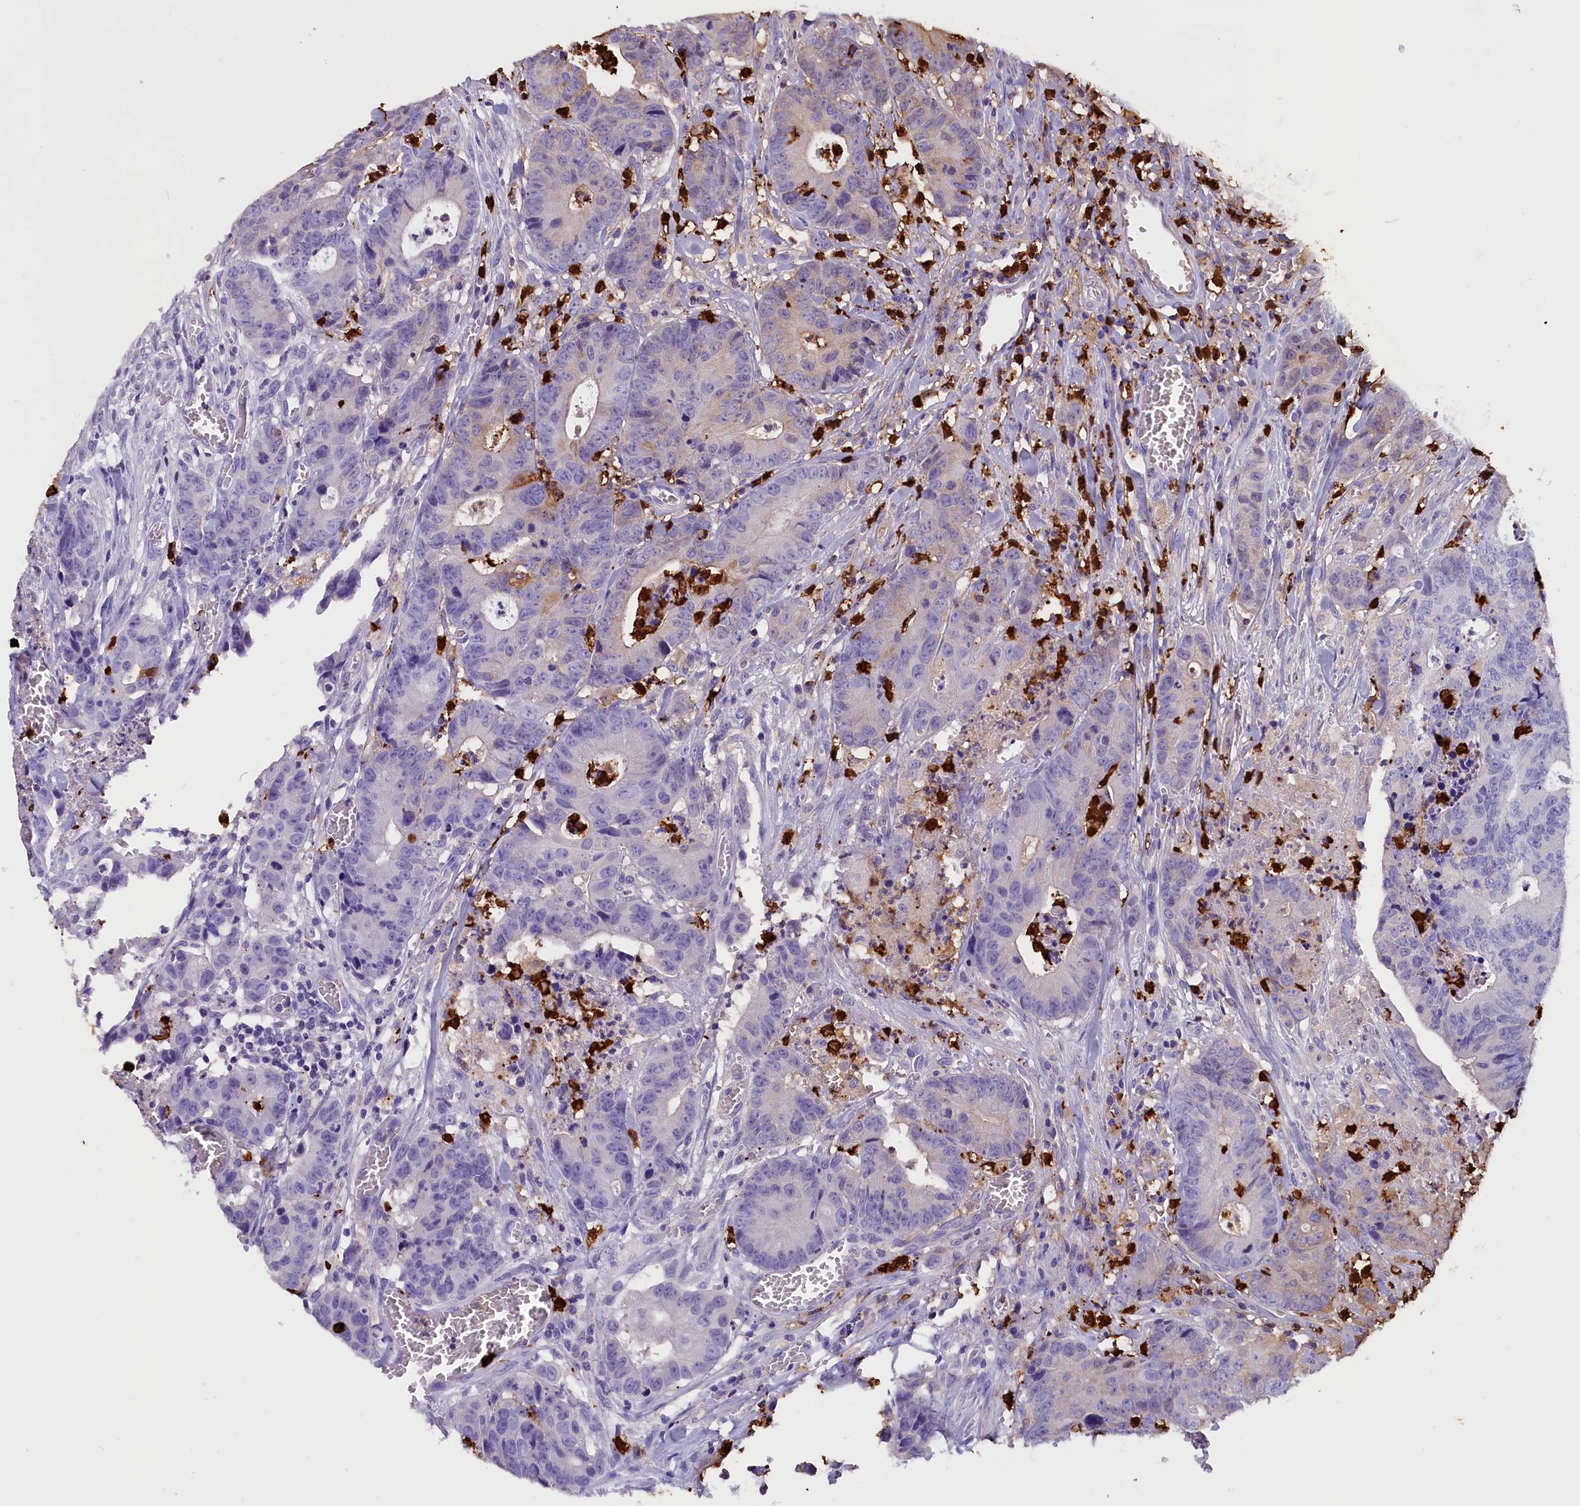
{"staining": {"intensity": "negative", "quantity": "none", "location": "none"}, "tissue": "colorectal cancer", "cell_type": "Tumor cells", "image_type": "cancer", "snomed": [{"axis": "morphology", "description": "Adenocarcinoma, NOS"}, {"axis": "topography", "description": "Colon"}], "caption": "A photomicrograph of colorectal cancer (adenocarcinoma) stained for a protein shows no brown staining in tumor cells.", "gene": "CLC", "patient": {"sex": "female", "age": 57}}